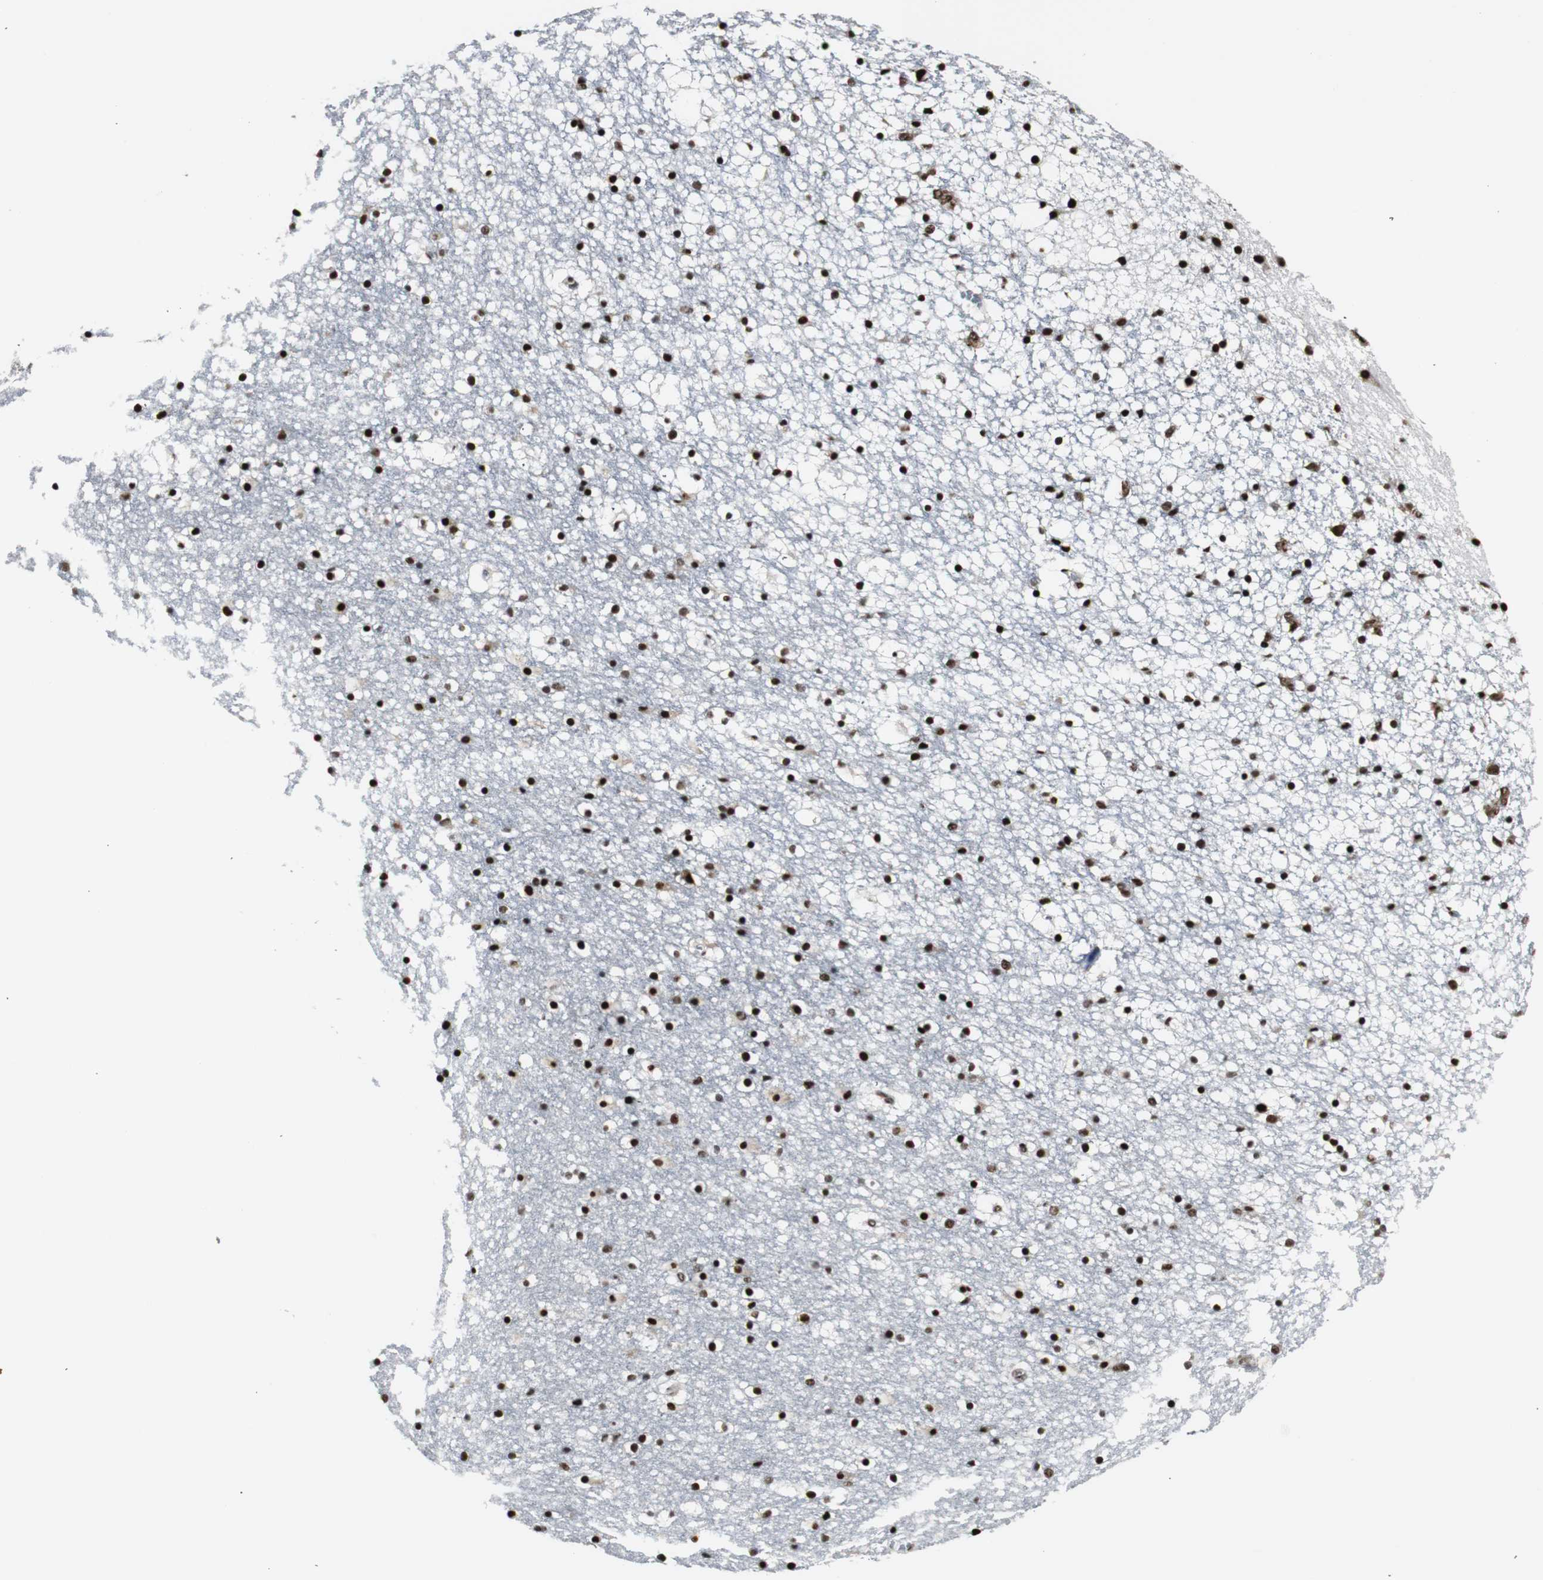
{"staining": {"intensity": "strong", "quantity": ">75%", "location": "nuclear"}, "tissue": "caudate", "cell_type": "Glial cells", "image_type": "normal", "snomed": [{"axis": "morphology", "description": "Normal tissue, NOS"}, {"axis": "topography", "description": "Lateral ventricle wall"}], "caption": "A high-resolution image shows immunohistochemistry staining of normal caudate, which shows strong nuclear positivity in about >75% of glial cells. (Brightfield microscopy of DAB IHC at high magnification).", "gene": "PARN", "patient": {"sex": "male", "age": 45}}